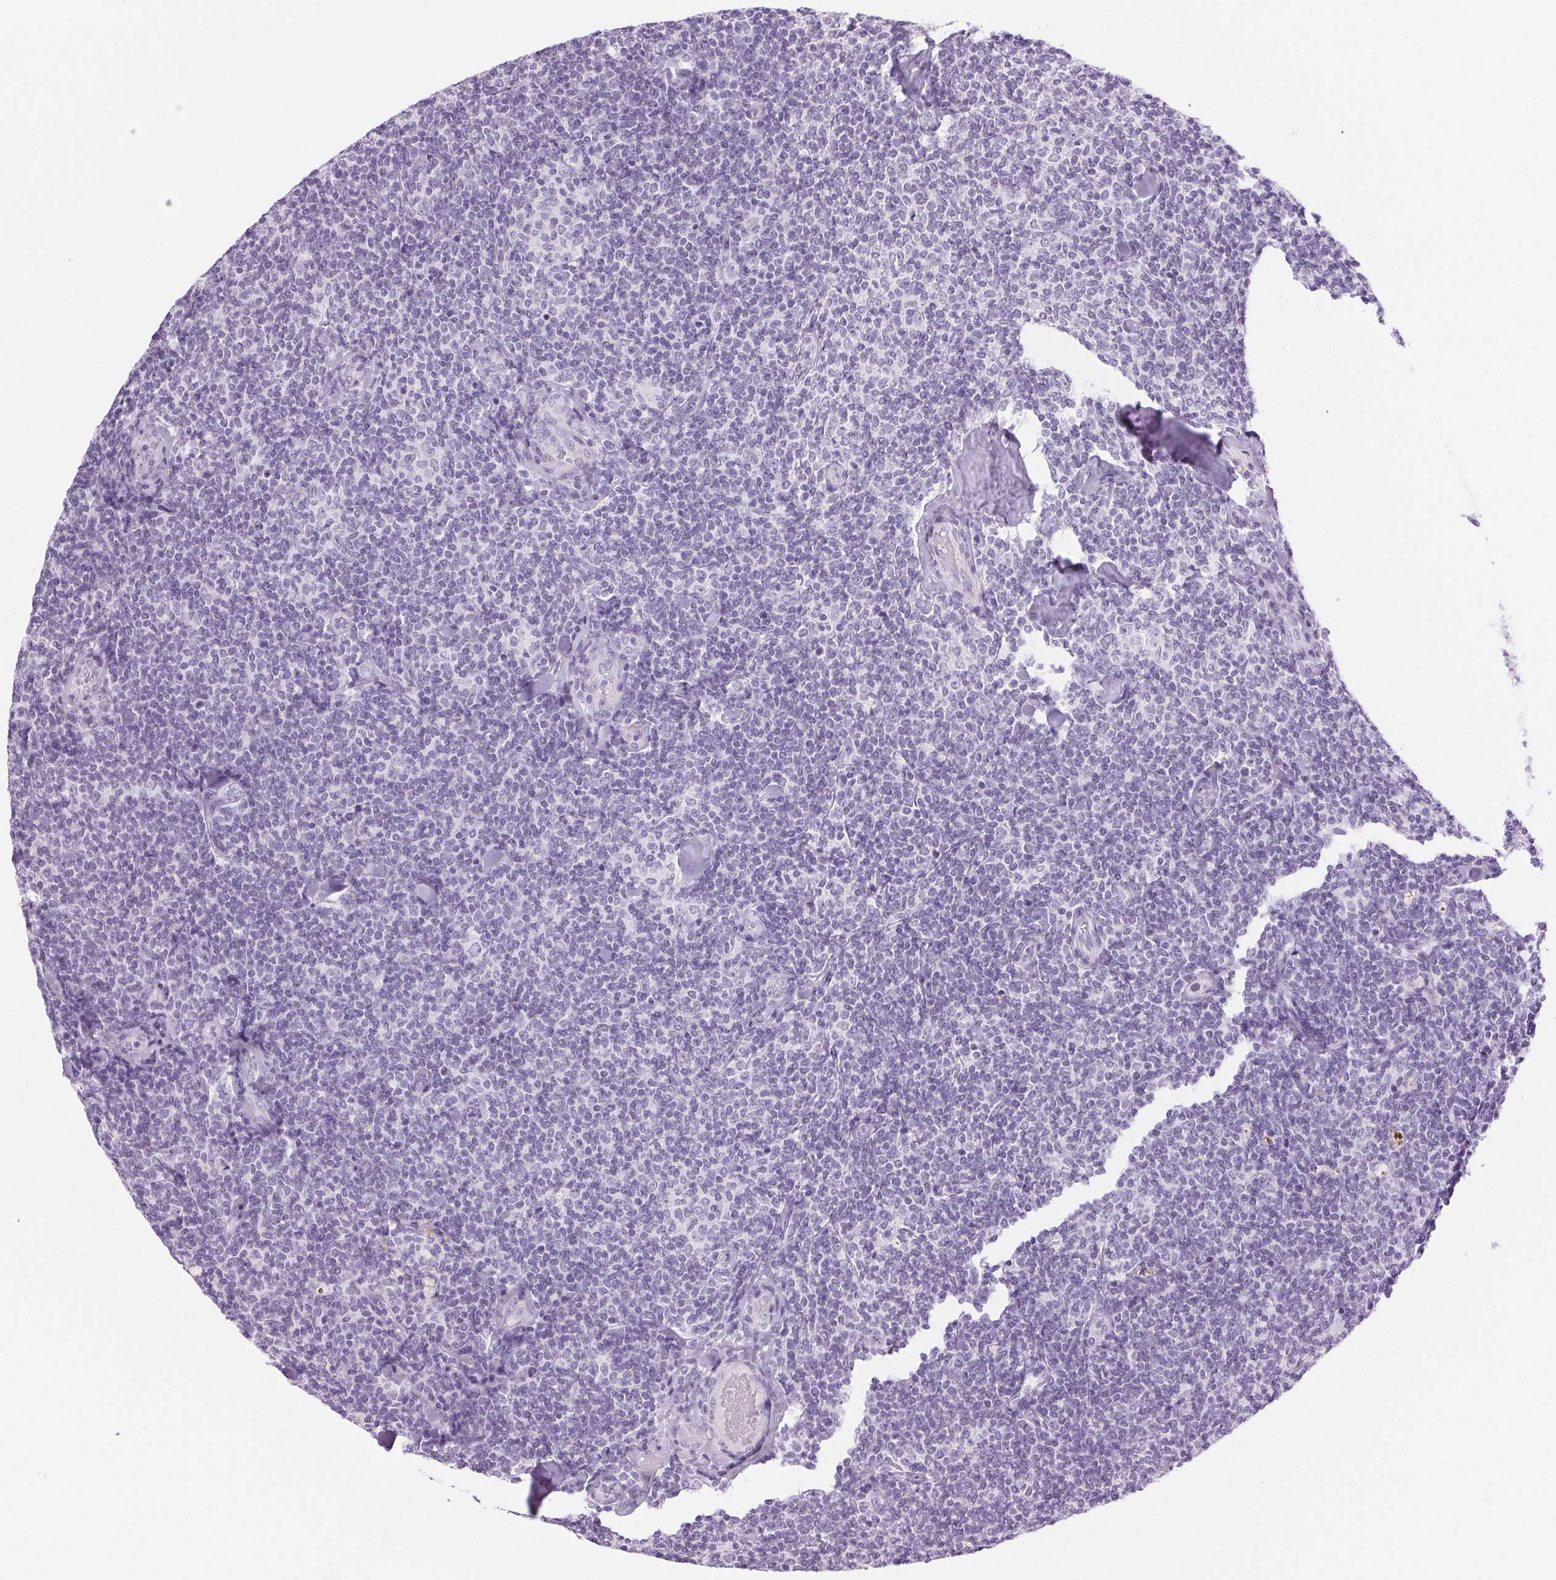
{"staining": {"intensity": "negative", "quantity": "none", "location": "none"}, "tissue": "lymphoma", "cell_type": "Tumor cells", "image_type": "cancer", "snomed": [{"axis": "morphology", "description": "Malignant lymphoma, non-Hodgkin's type, Low grade"}, {"axis": "topography", "description": "Lymph node"}], "caption": "Tumor cells are negative for protein expression in human lymphoma.", "gene": "BEND2", "patient": {"sex": "female", "age": 56}}